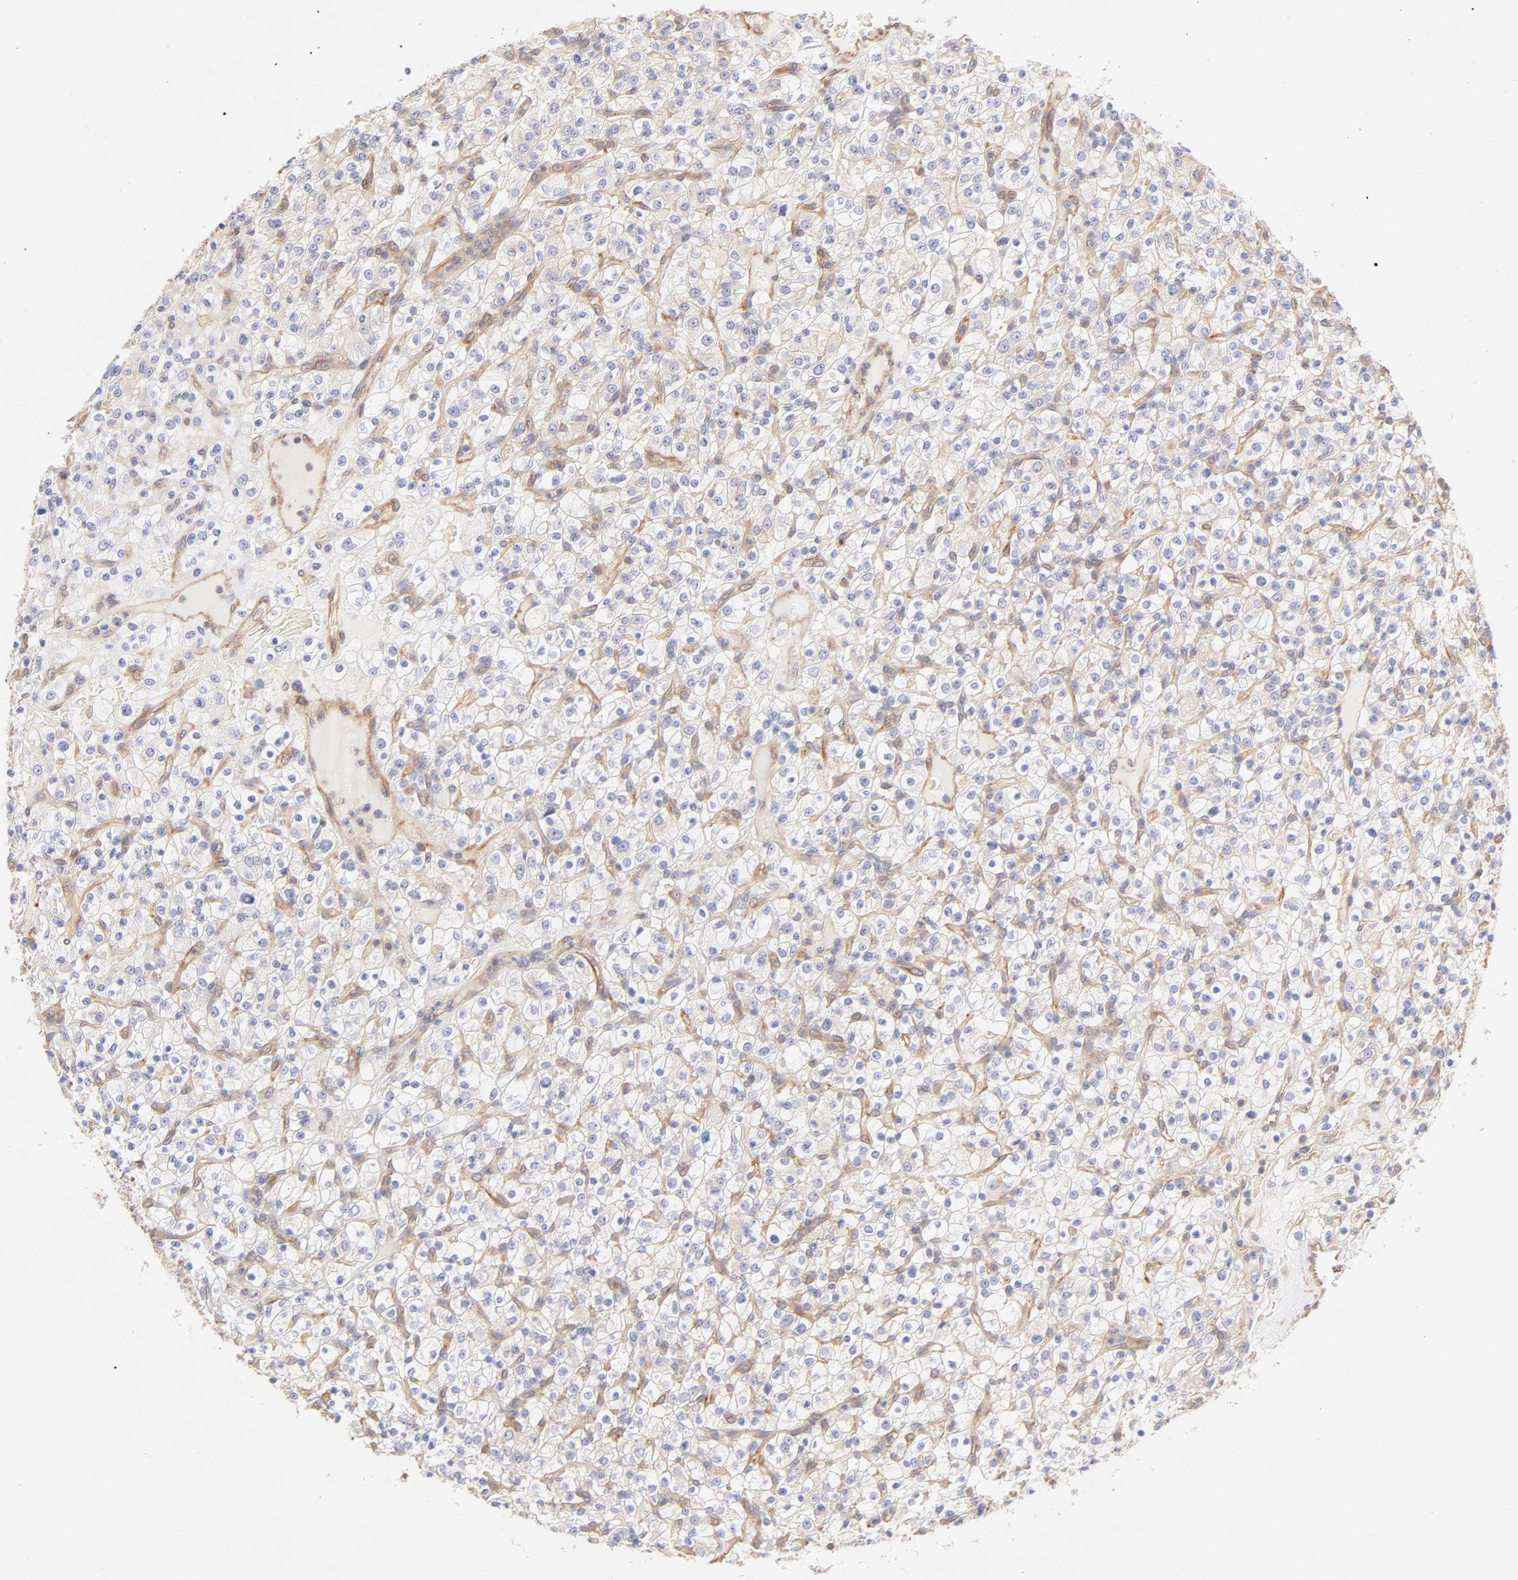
{"staining": {"intensity": "weak", "quantity": "25%-75%", "location": "cytoplasmic/membranous"}, "tissue": "renal cancer", "cell_type": "Tumor cells", "image_type": "cancer", "snomed": [{"axis": "morphology", "description": "Normal tissue, NOS"}, {"axis": "morphology", "description": "Adenocarcinoma, NOS"}, {"axis": "topography", "description": "Kidney"}], "caption": "A low amount of weak cytoplasmic/membranous staining is seen in about 25%-75% of tumor cells in adenocarcinoma (renal) tissue.", "gene": "LDLRAP1", "patient": {"sex": "female", "age": 72}}